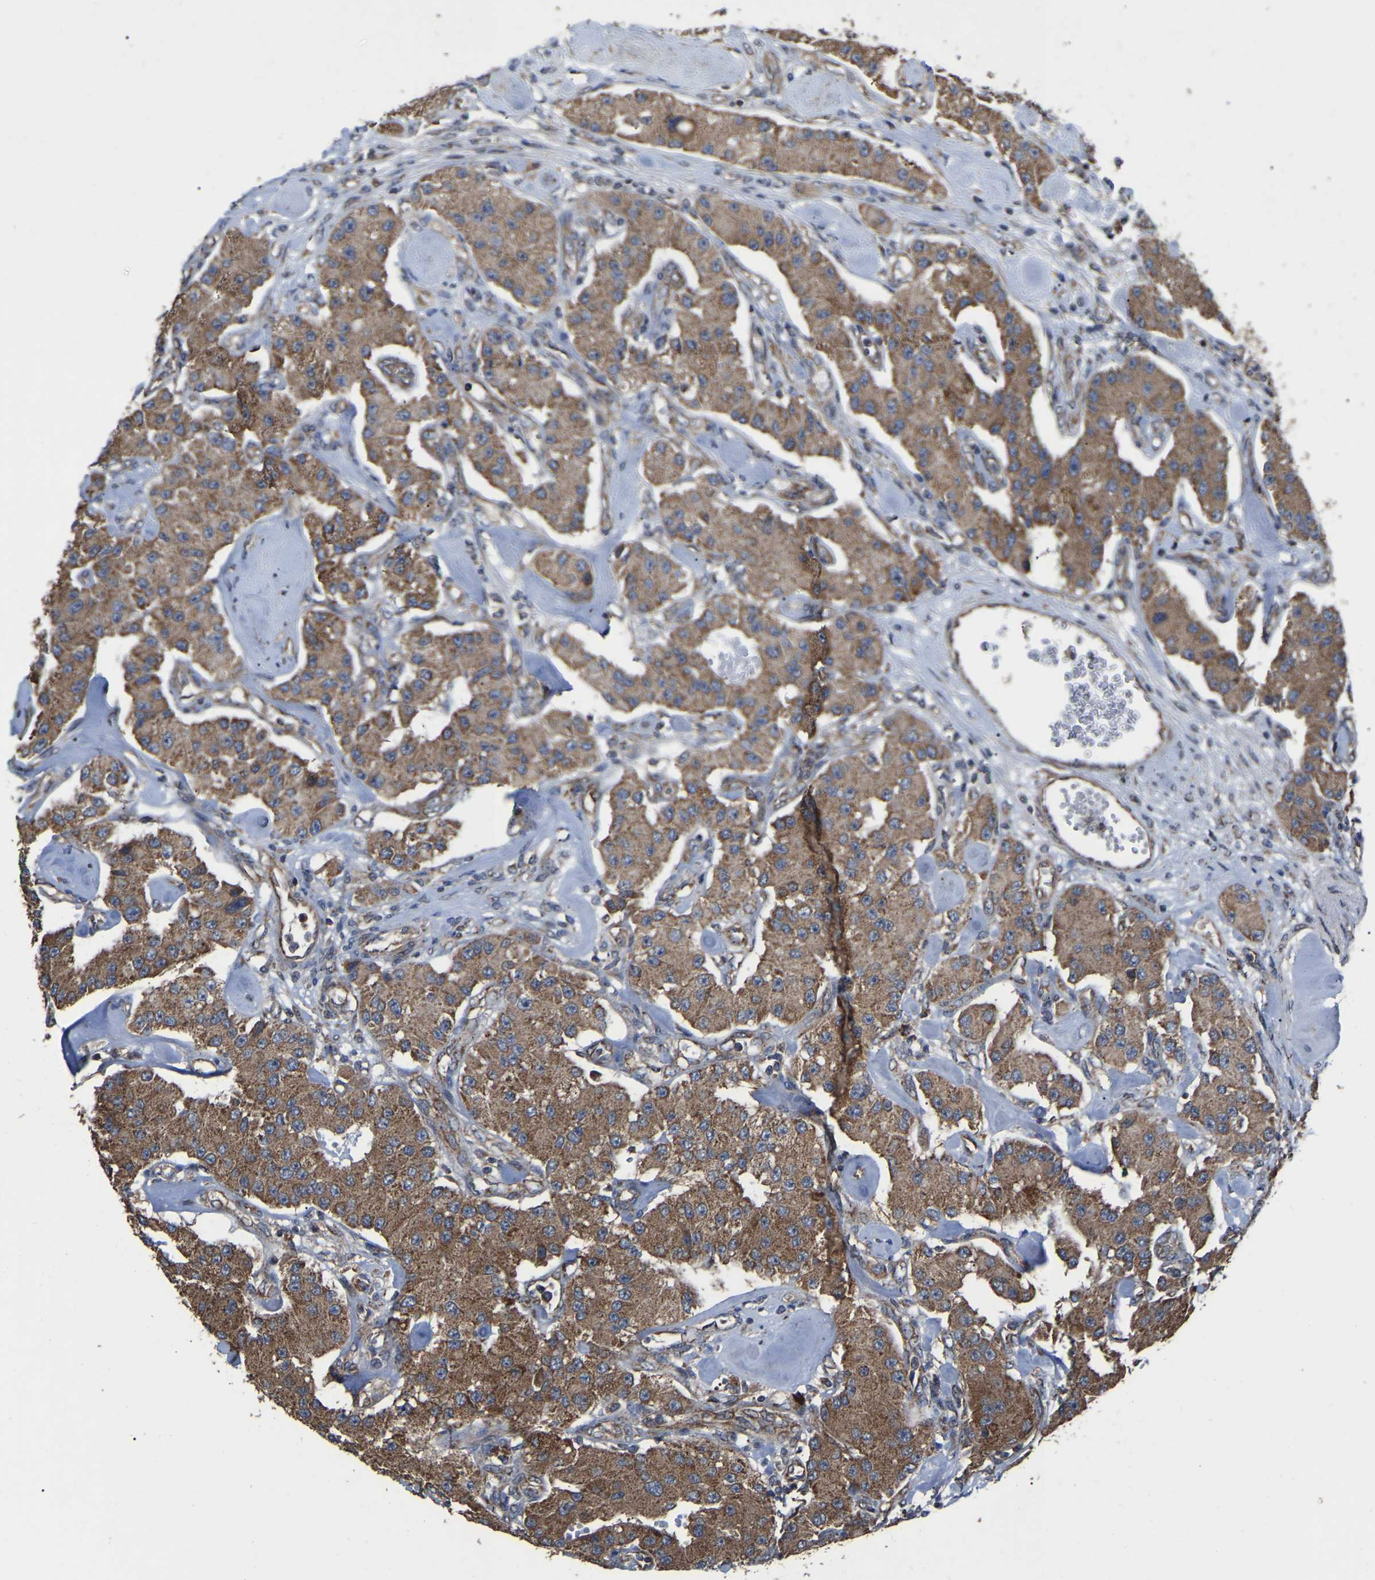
{"staining": {"intensity": "moderate", "quantity": ">75%", "location": "cytoplasmic/membranous"}, "tissue": "carcinoid", "cell_type": "Tumor cells", "image_type": "cancer", "snomed": [{"axis": "morphology", "description": "Carcinoid, malignant, NOS"}, {"axis": "topography", "description": "Pancreas"}], "caption": "Moderate cytoplasmic/membranous protein staining is seen in approximately >75% of tumor cells in malignant carcinoid. The staining was performed using DAB (3,3'-diaminobenzidine) to visualize the protein expression in brown, while the nuclei were stained in blue with hematoxylin (Magnification: 20x).", "gene": "GCC1", "patient": {"sex": "male", "age": 41}}